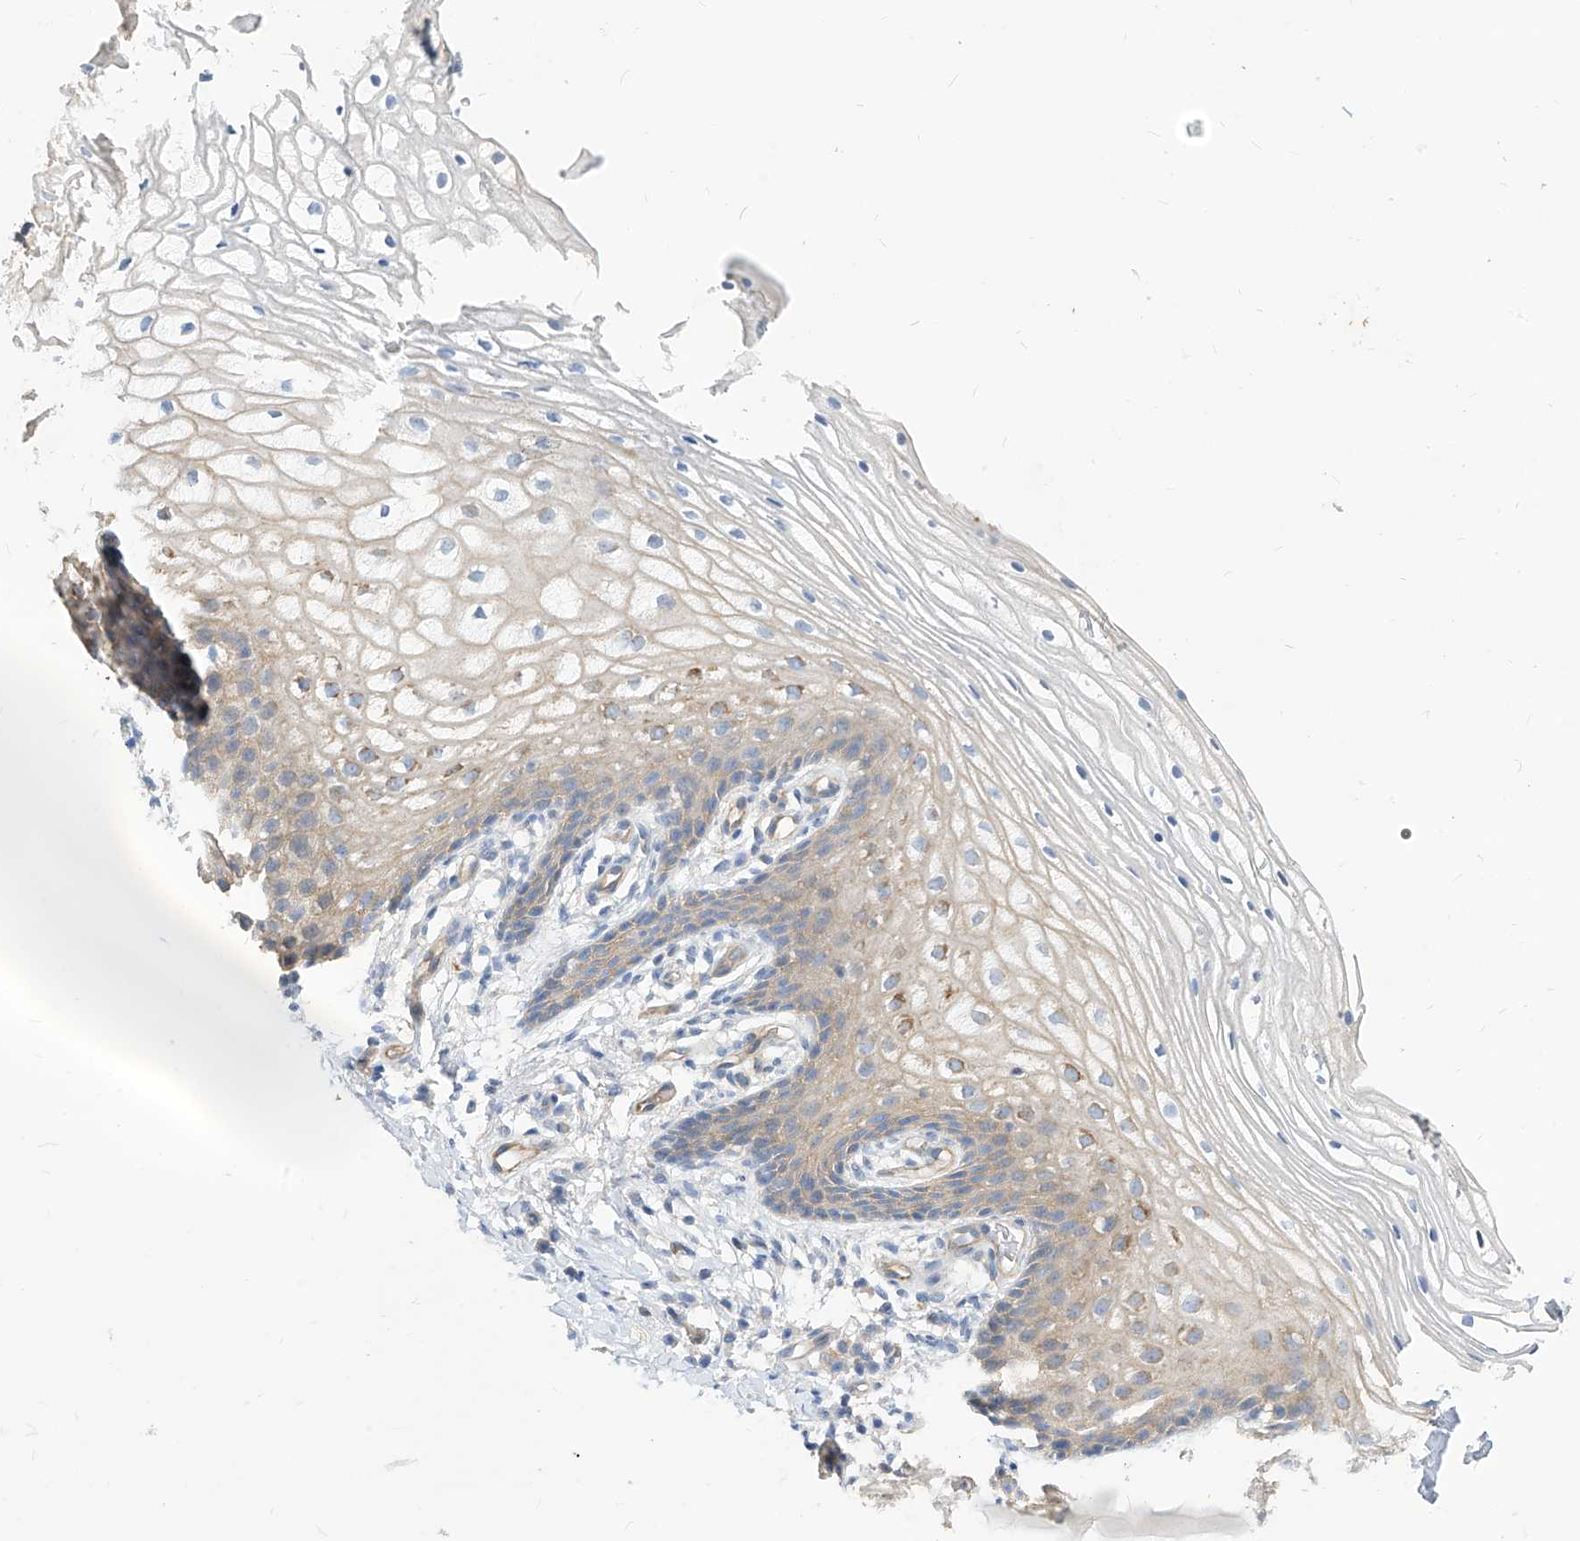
{"staining": {"intensity": "weak", "quantity": "25%-75%", "location": "cytoplasmic/membranous"}, "tissue": "vagina", "cell_type": "Squamous epithelial cells", "image_type": "normal", "snomed": [{"axis": "morphology", "description": "Normal tissue, NOS"}, {"axis": "topography", "description": "Vagina"}], "caption": "DAB (3,3'-diaminobenzidine) immunohistochemical staining of normal human vagina displays weak cytoplasmic/membranous protein staining in approximately 25%-75% of squamous epithelial cells. (DAB (3,3'-diaminobenzidine) IHC, brown staining for protein, blue staining for nuclei).", "gene": "SCGB2A1", "patient": {"sex": "female", "age": 60}}